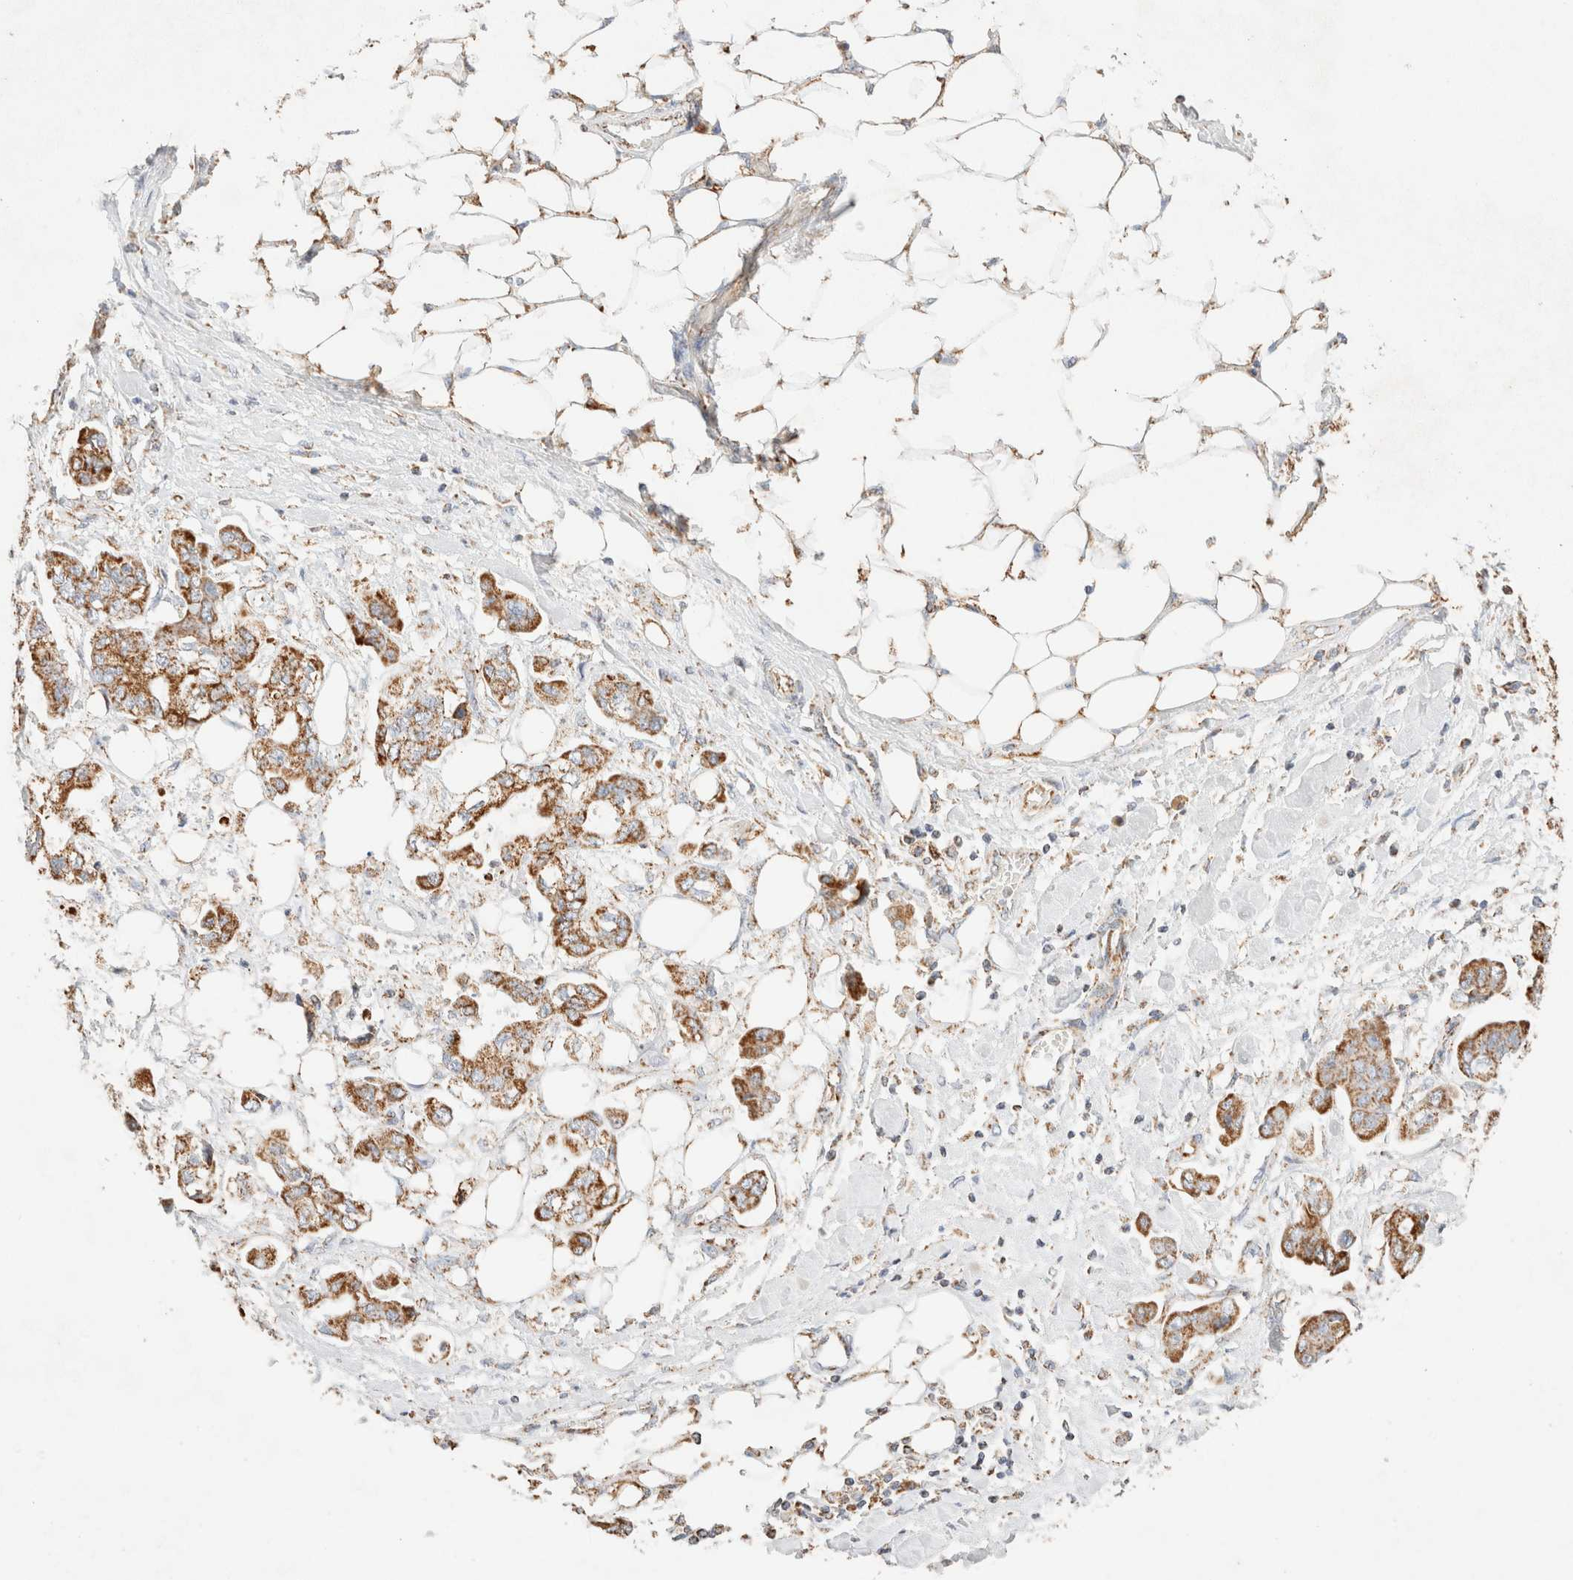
{"staining": {"intensity": "moderate", "quantity": ">75%", "location": "cytoplasmic/membranous"}, "tissue": "stomach cancer", "cell_type": "Tumor cells", "image_type": "cancer", "snomed": [{"axis": "morphology", "description": "Adenocarcinoma, NOS"}, {"axis": "topography", "description": "Stomach"}], "caption": "Stomach cancer (adenocarcinoma) stained with a protein marker exhibits moderate staining in tumor cells.", "gene": "PHB2", "patient": {"sex": "male", "age": 62}}